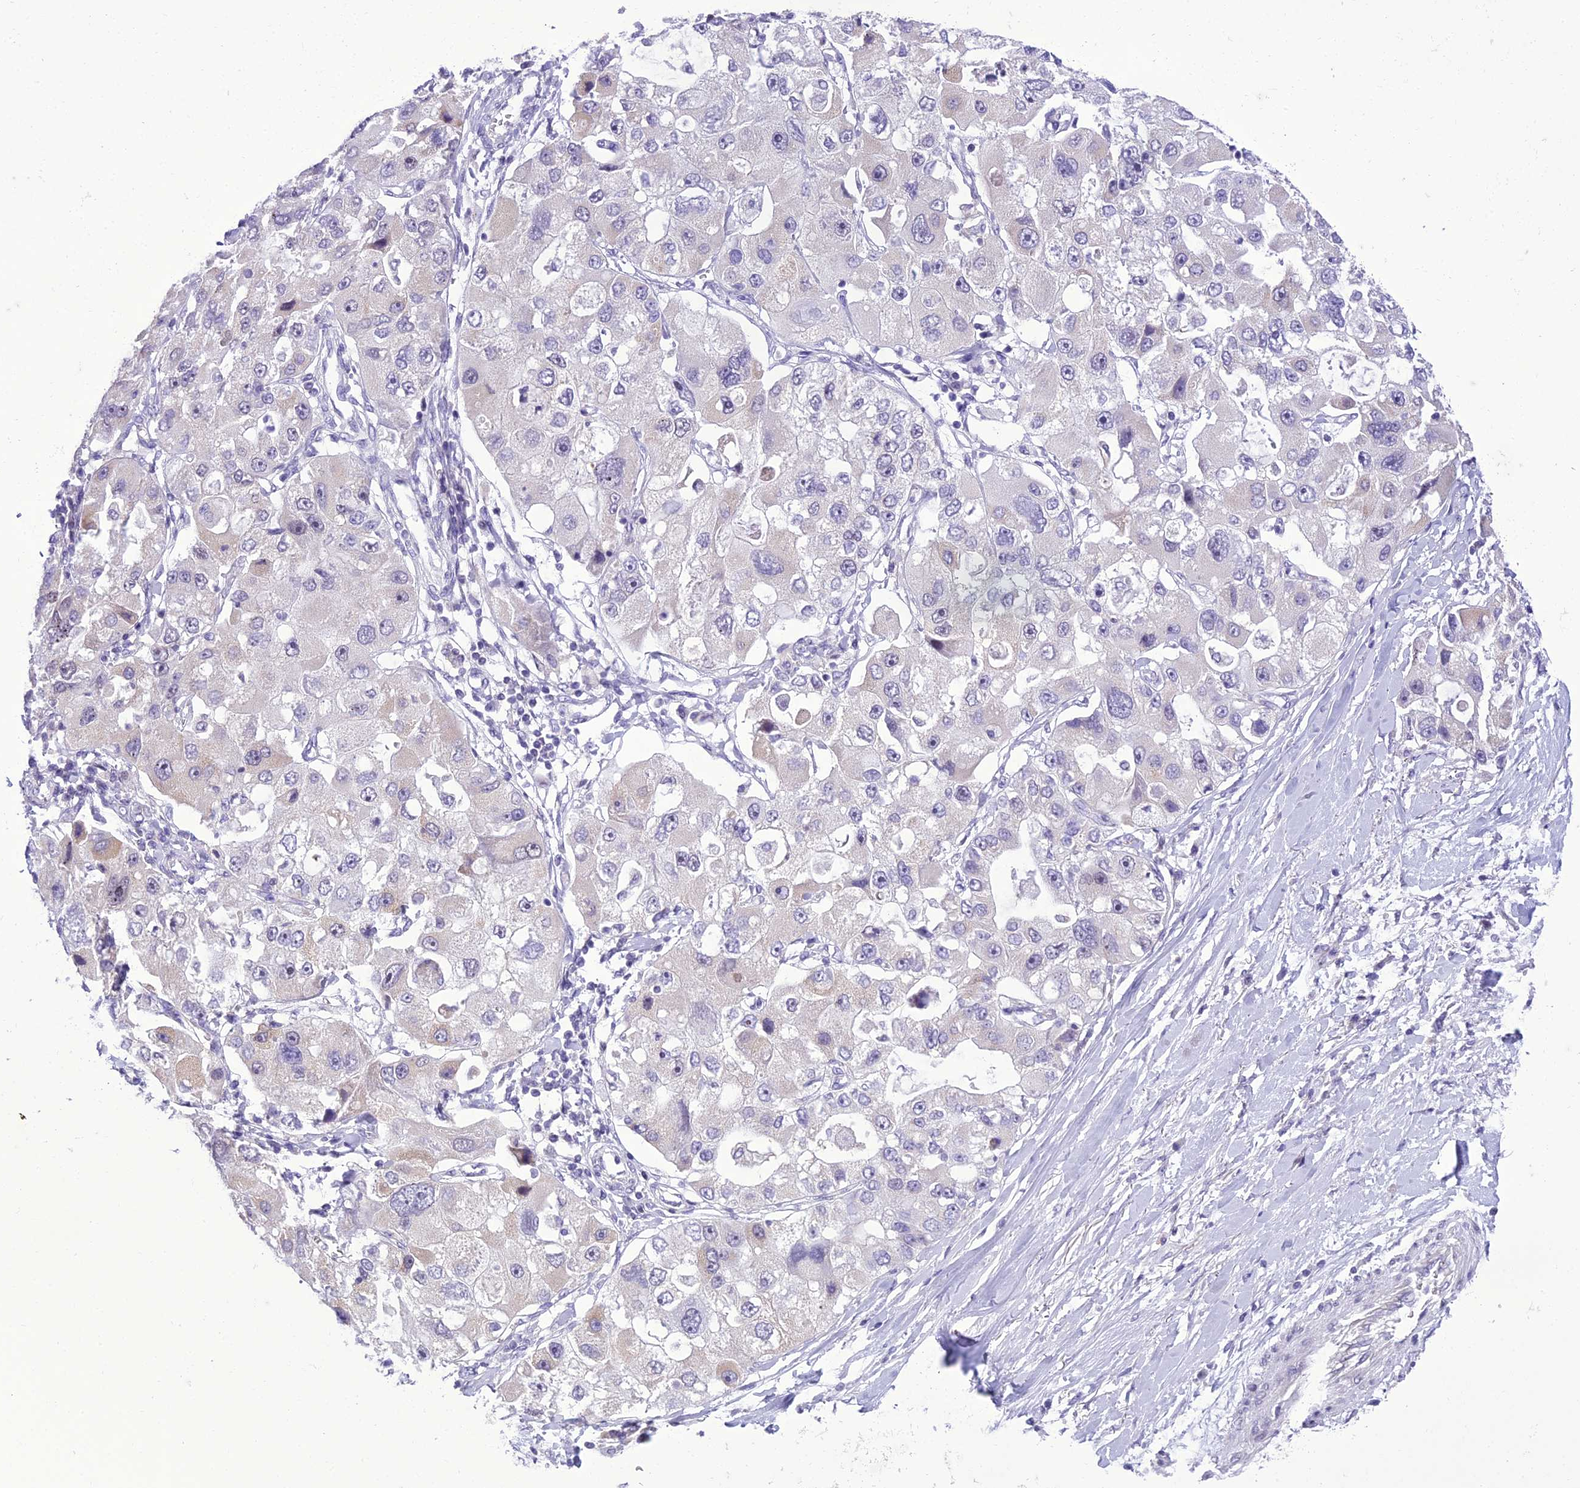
{"staining": {"intensity": "negative", "quantity": "none", "location": "none"}, "tissue": "lung cancer", "cell_type": "Tumor cells", "image_type": "cancer", "snomed": [{"axis": "morphology", "description": "Adenocarcinoma, NOS"}, {"axis": "topography", "description": "Lung"}], "caption": "An immunohistochemistry image of lung cancer is shown. There is no staining in tumor cells of lung cancer.", "gene": "B9D2", "patient": {"sex": "female", "age": 54}}